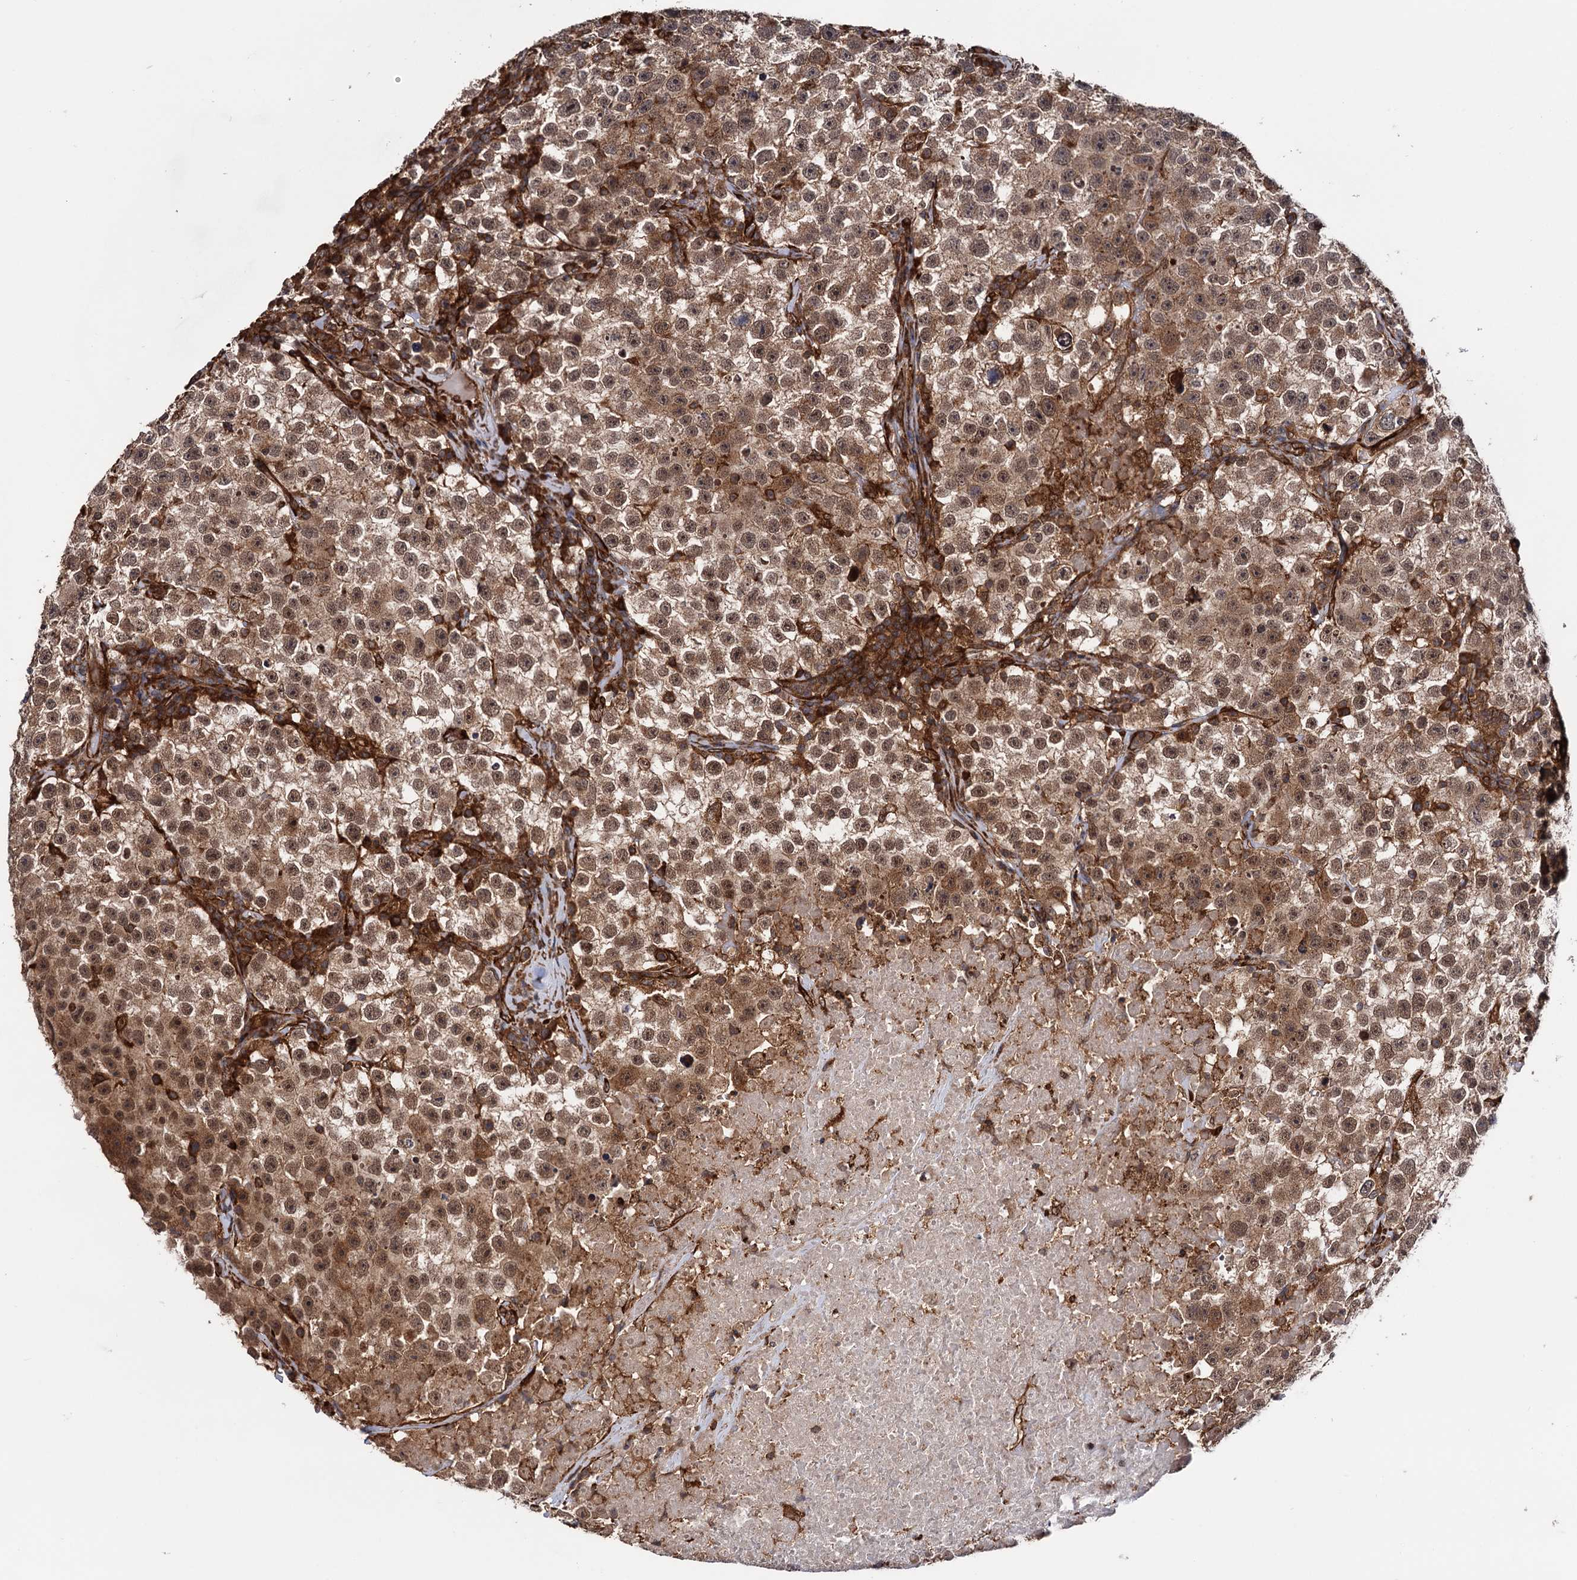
{"staining": {"intensity": "moderate", "quantity": "25%-75%", "location": "cytoplasmic/membranous,nuclear"}, "tissue": "testis cancer", "cell_type": "Tumor cells", "image_type": "cancer", "snomed": [{"axis": "morphology", "description": "Seminoma, NOS"}, {"axis": "topography", "description": "Testis"}], "caption": "Immunohistochemistry (IHC) (DAB) staining of human testis cancer demonstrates moderate cytoplasmic/membranous and nuclear protein expression in approximately 25%-75% of tumor cells. The staining was performed using DAB (3,3'-diaminobenzidine), with brown indicating positive protein expression. Nuclei are stained blue with hematoxylin.", "gene": "ATP8B4", "patient": {"sex": "male", "age": 22}}